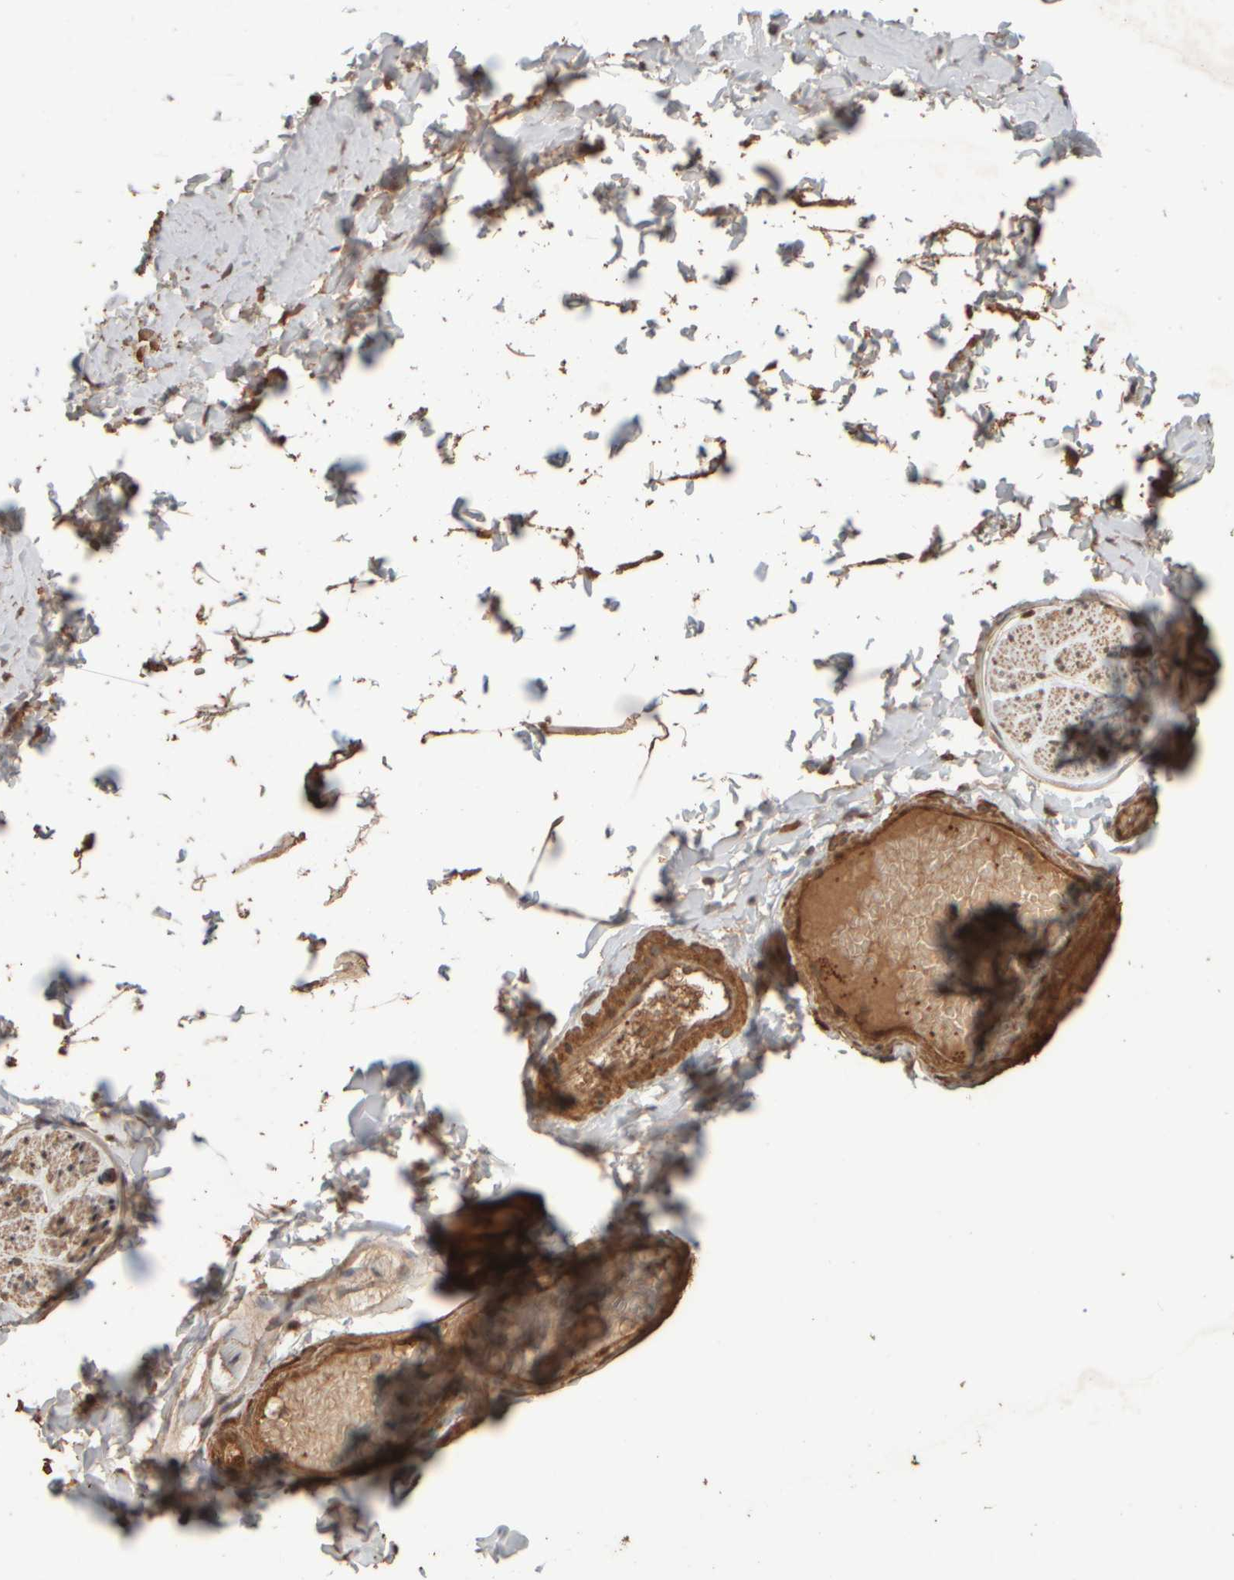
{"staining": {"intensity": "strong", "quantity": ">75%", "location": "cytoplasmic/membranous"}, "tissue": "adipose tissue", "cell_type": "Adipocytes", "image_type": "normal", "snomed": [{"axis": "morphology", "description": "Normal tissue, NOS"}, {"axis": "topography", "description": "Adipose tissue"}, {"axis": "topography", "description": "Vascular tissue"}, {"axis": "topography", "description": "Peripheral nerve tissue"}], "caption": "About >75% of adipocytes in normal human adipose tissue exhibit strong cytoplasmic/membranous protein expression as visualized by brown immunohistochemical staining.", "gene": "SPHK1", "patient": {"sex": "male", "age": 25}}